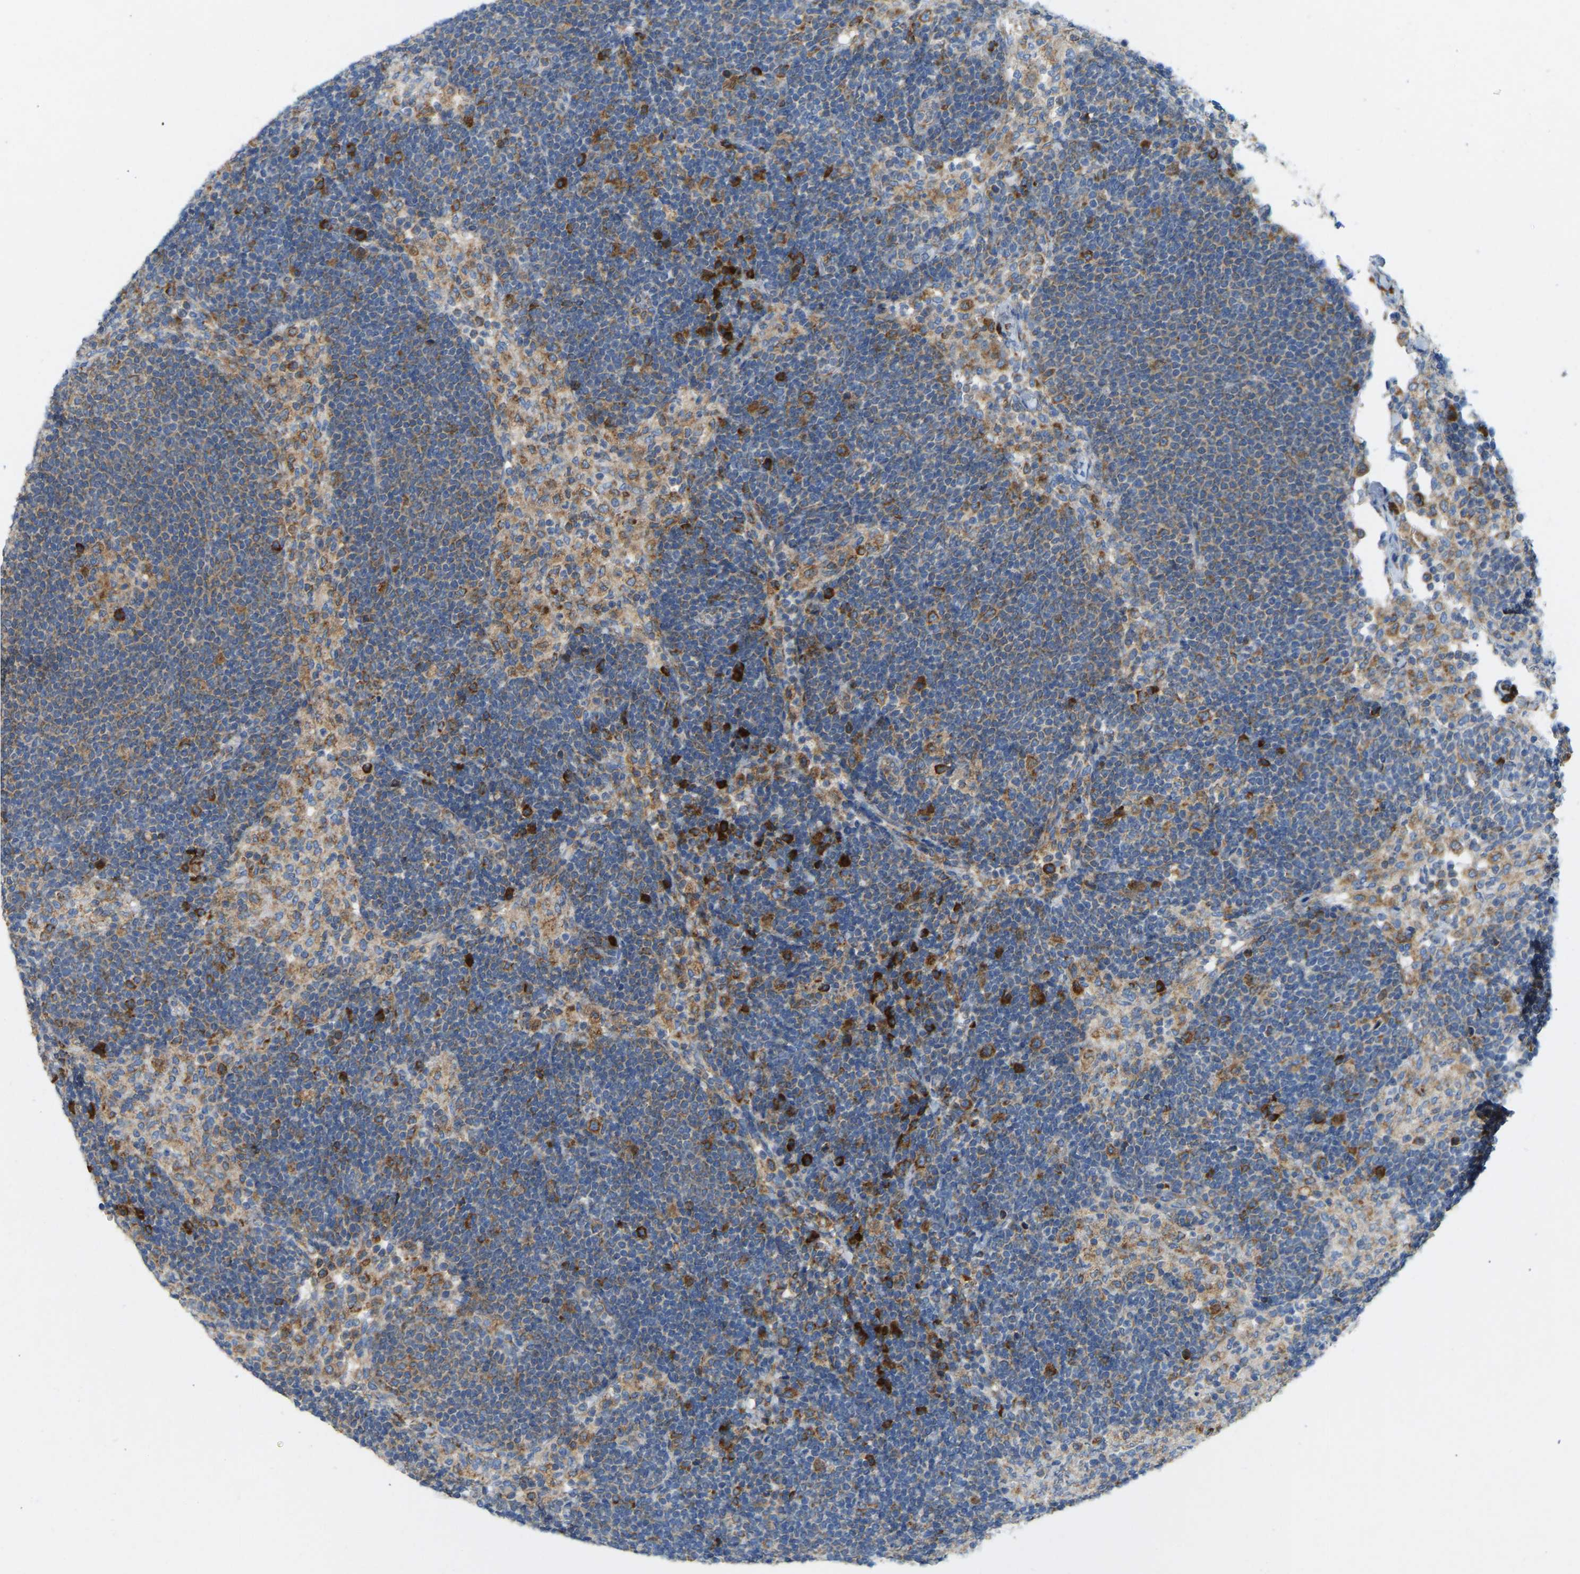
{"staining": {"intensity": "moderate", "quantity": ">75%", "location": "cytoplasmic/membranous"}, "tissue": "lymph node", "cell_type": "Germinal center cells", "image_type": "normal", "snomed": [{"axis": "morphology", "description": "Normal tissue, NOS"}, {"axis": "morphology", "description": "Carcinoid, malignant, NOS"}, {"axis": "topography", "description": "Lymph node"}], "caption": "A medium amount of moderate cytoplasmic/membranous positivity is identified in about >75% of germinal center cells in normal lymph node.", "gene": "SND1", "patient": {"sex": "male", "age": 47}}